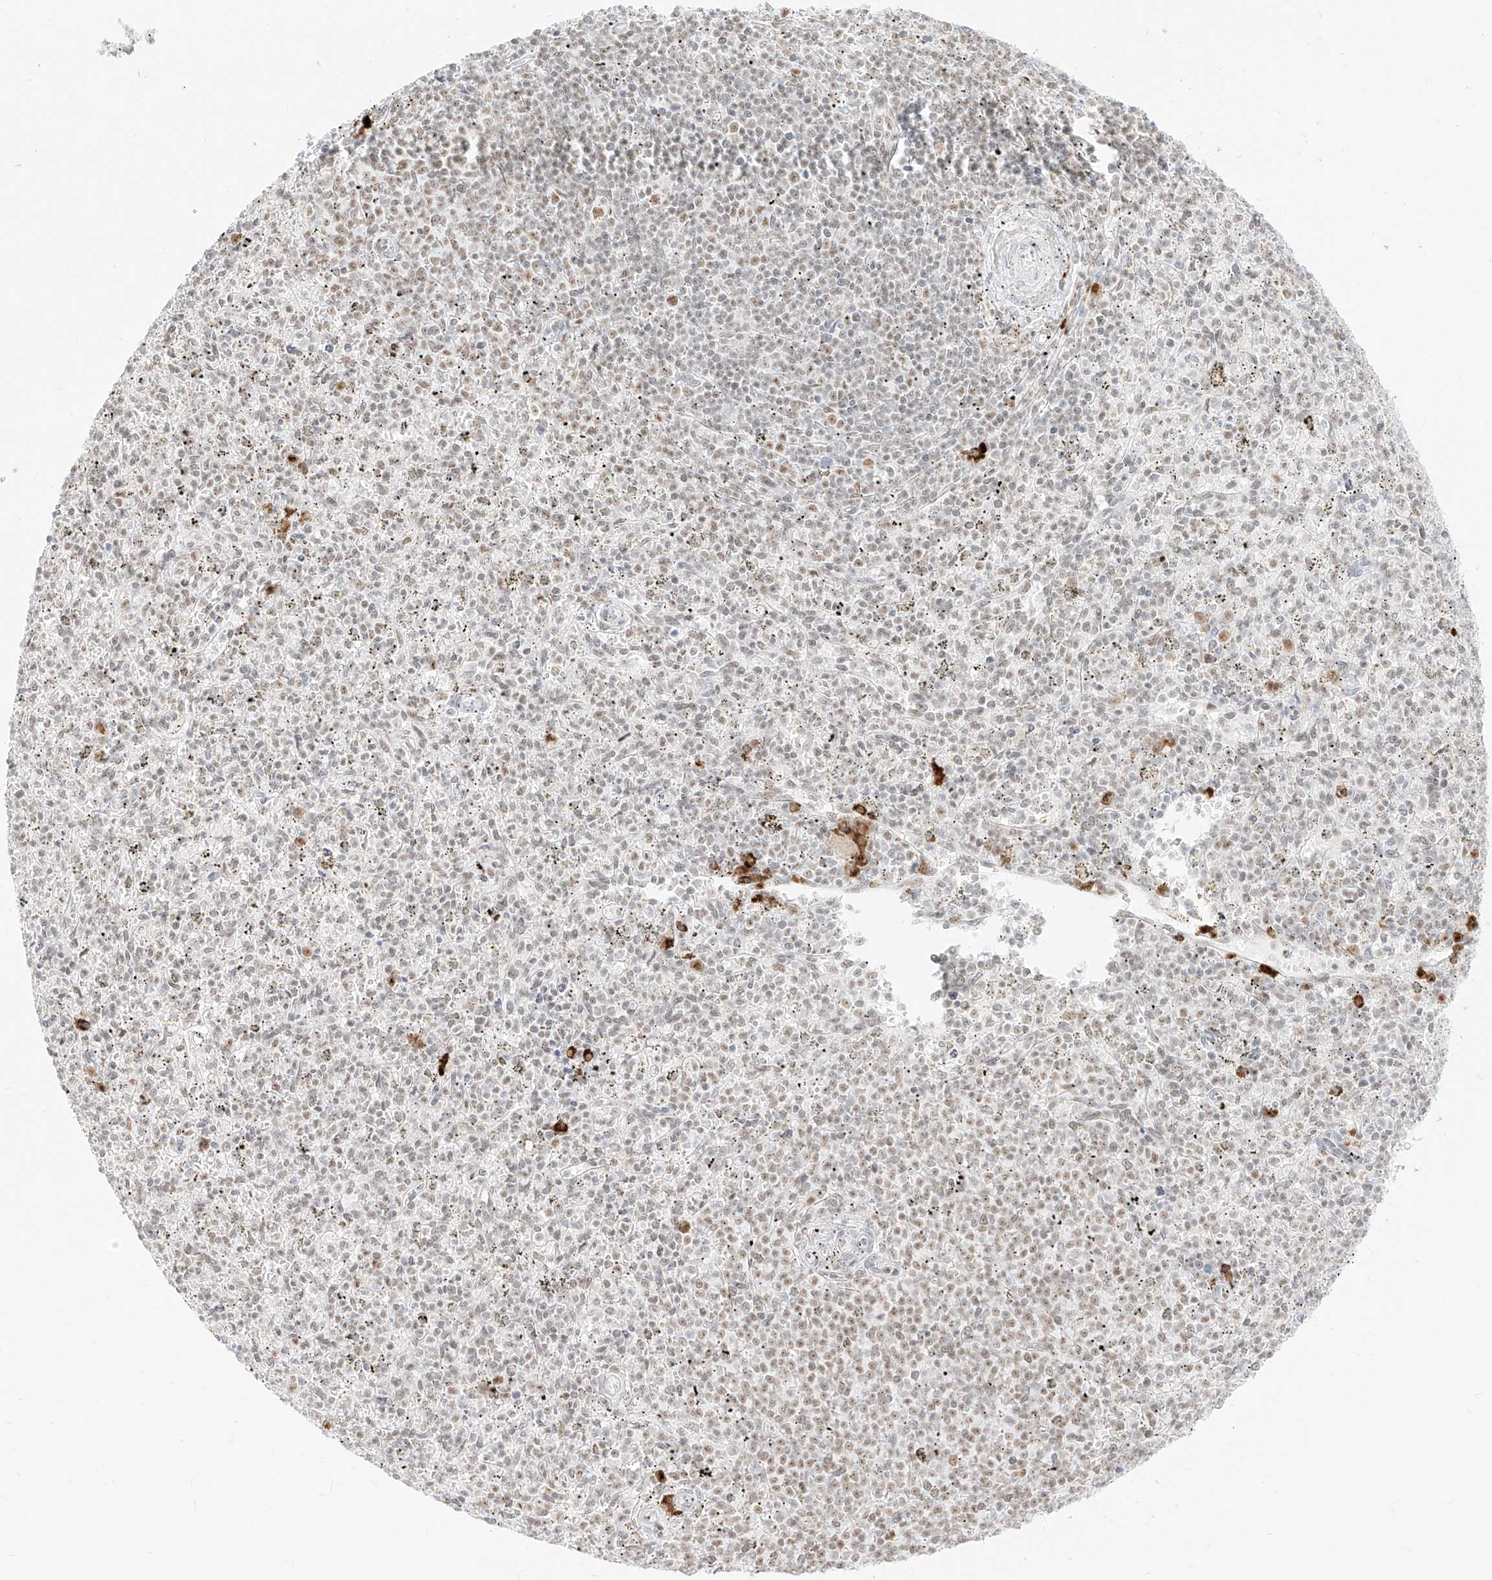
{"staining": {"intensity": "weak", "quantity": "25%-75%", "location": "nuclear"}, "tissue": "spleen", "cell_type": "Cells in red pulp", "image_type": "normal", "snomed": [{"axis": "morphology", "description": "Normal tissue, NOS"}, {"axis": "topography", "description": "Spleen"}], "caption": "Immunohistochemistry (IHC) image of benign spleen stained for a protein (brown), which shows low levels of weak nuclear expression in approximately 25%-75% of cells in red pulp.", "gene": "SUPT5H", "patient": {"sex": "male", "age": 72}}